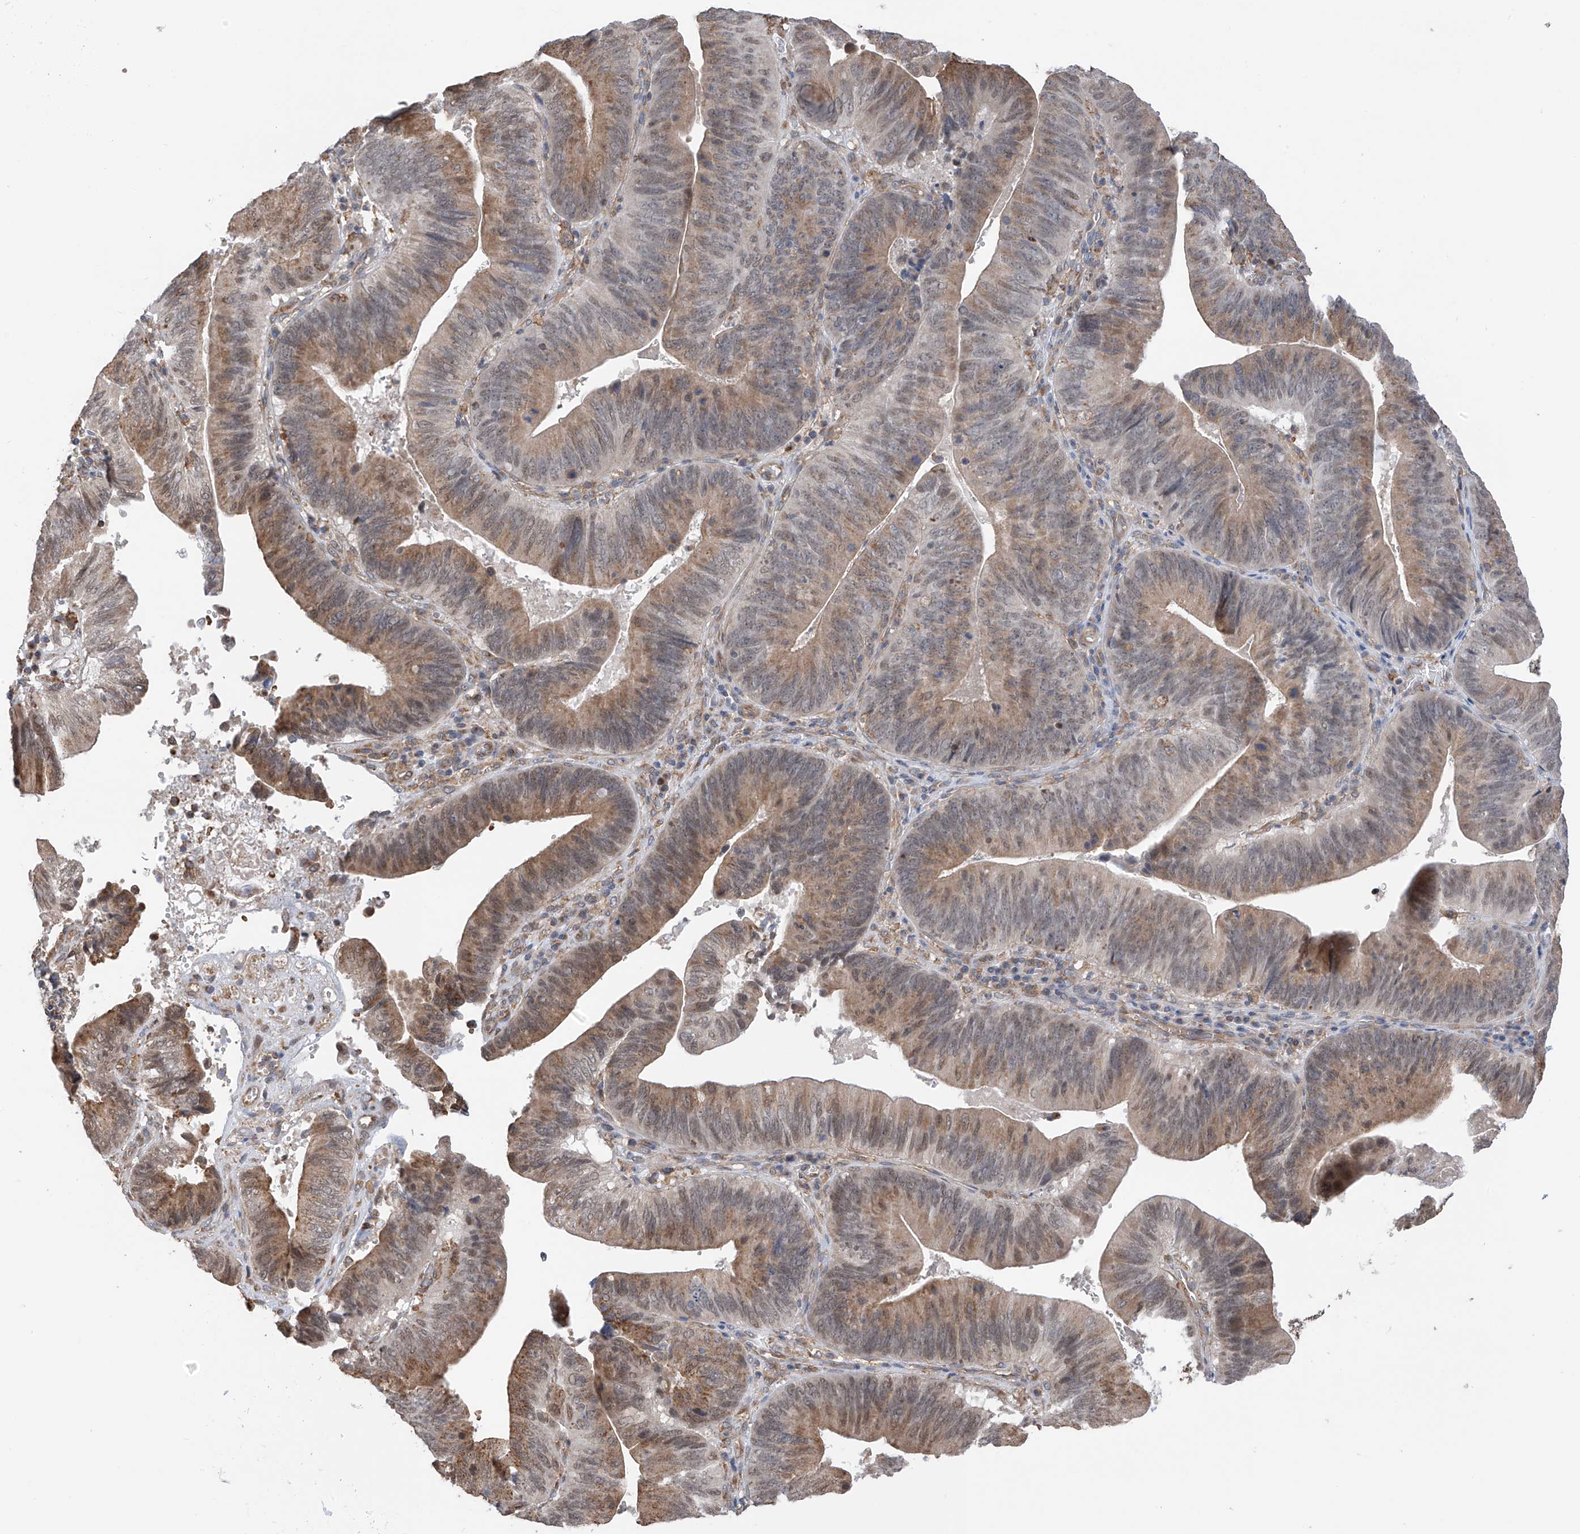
{"staining": {"intensity": "moderate", "quantity": "25%-75%", "location": "cytoplasmic/membranous"}, "tissue": "pancreatic cancer", "cell_type": "Tumor cells", "image_type": "cancer", "snomed": [{"axis": "morphology", "description": "Adenocarcinoma, NOS"}, {"axis": "topography", "description": "Pancreas"}], "caption": "This photomicrograph reveals immunohistochemistry staining of pancreatic cancer, with medium moderate cytoplasmic/membranous expression in about 25%-75% of tumor cells.", "gene": "ZNF189", "patient": {"sex": "male", "age": 63}}